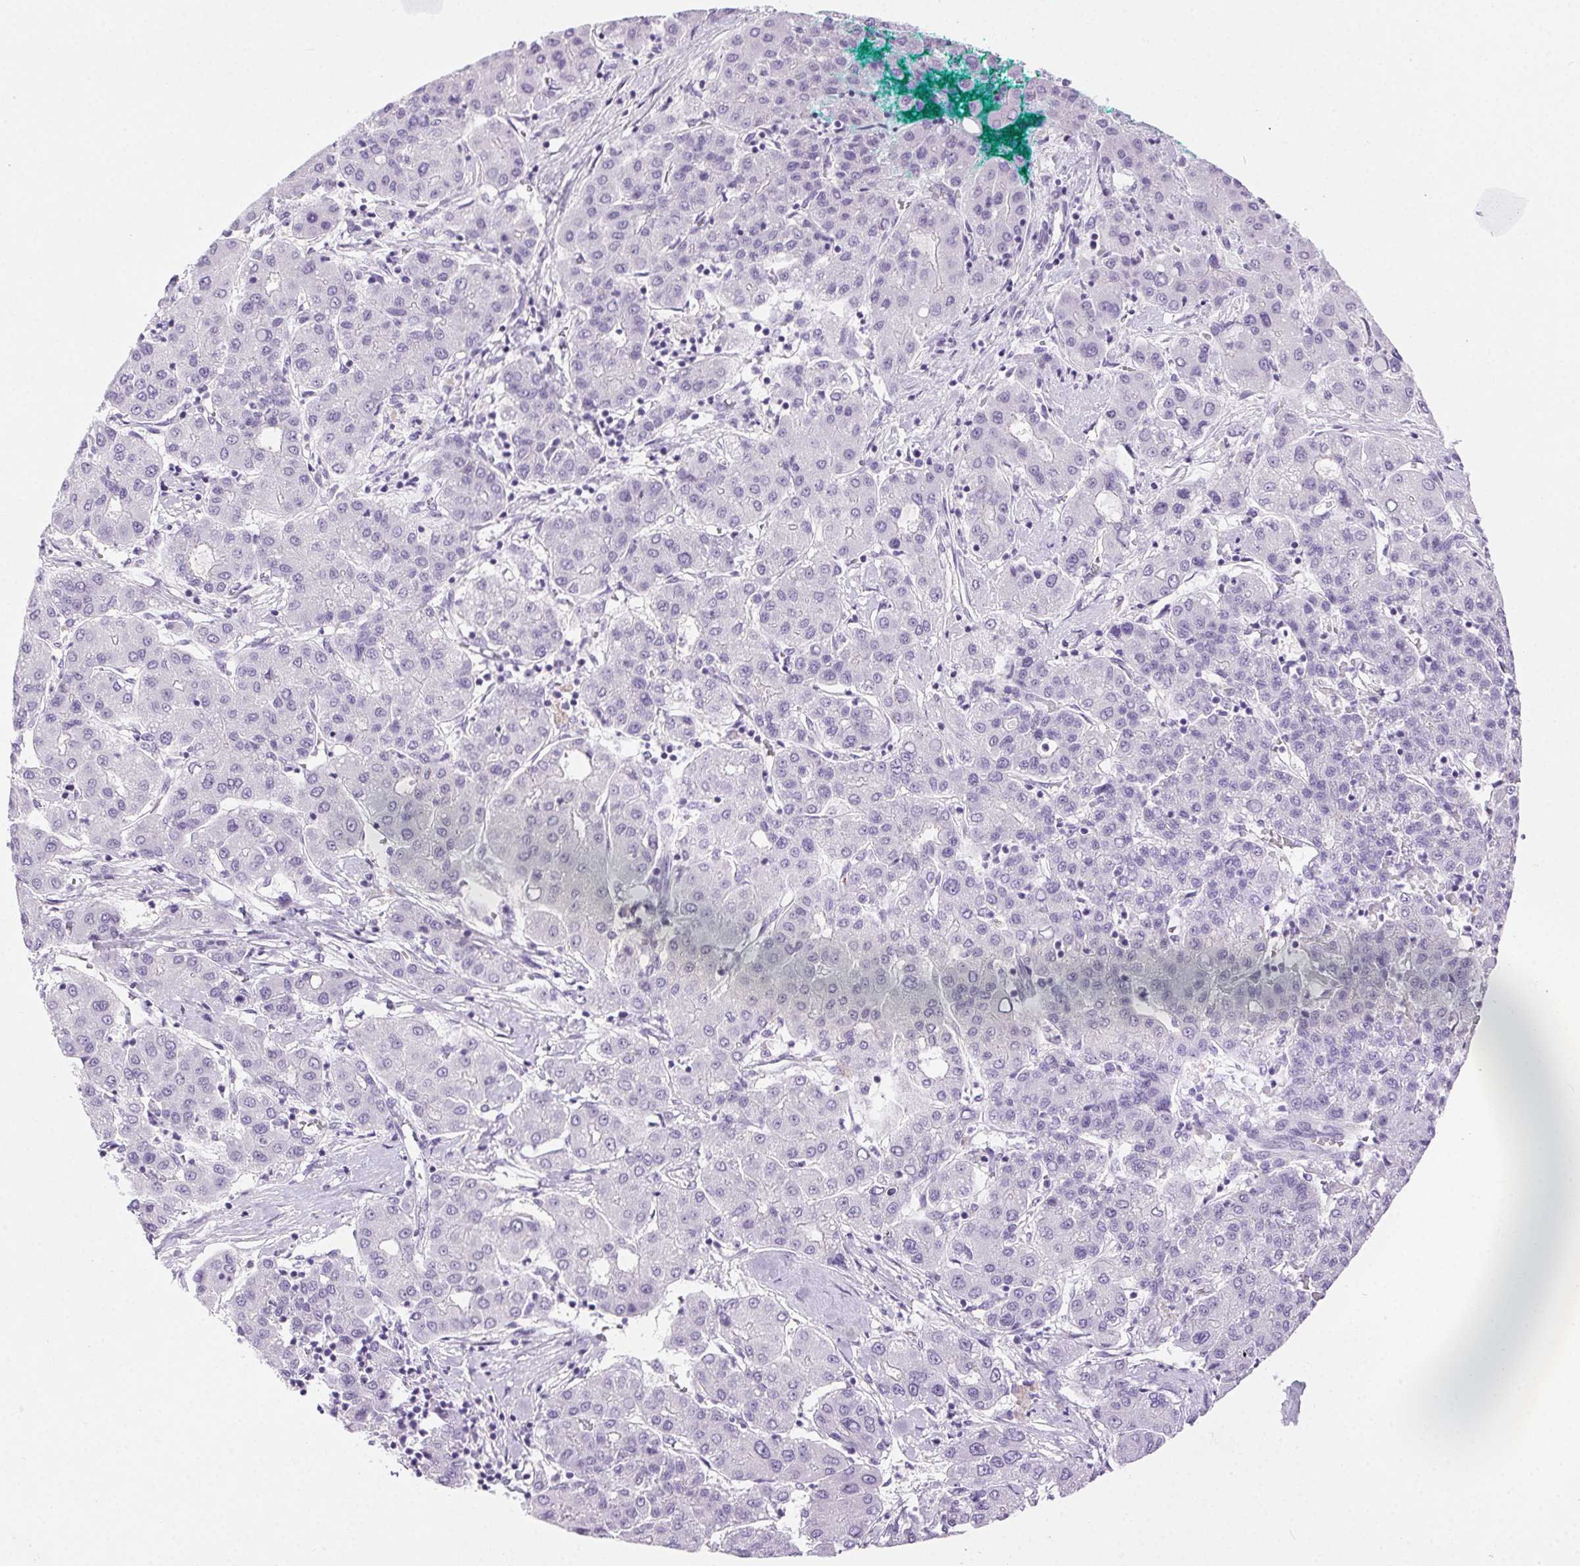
{"staining": {"intensity": "negative", "quantity": "none", "location": "none"}, "tissue": "liver cancer", "cell_type": "Tumor cells", "image_type": "cancer", "snomed": [{"axis": "morphology", "description": "Carcinoma, Hepatocellular, NOS"}, {"axis": "topography", "description": "Liver"}], "caption": "IHC of hepatocellular carcinoma (liver) displays no expression in tumor cells.", "gene": "C20orf85", "patient": {"sex": "male", "age": 65}}